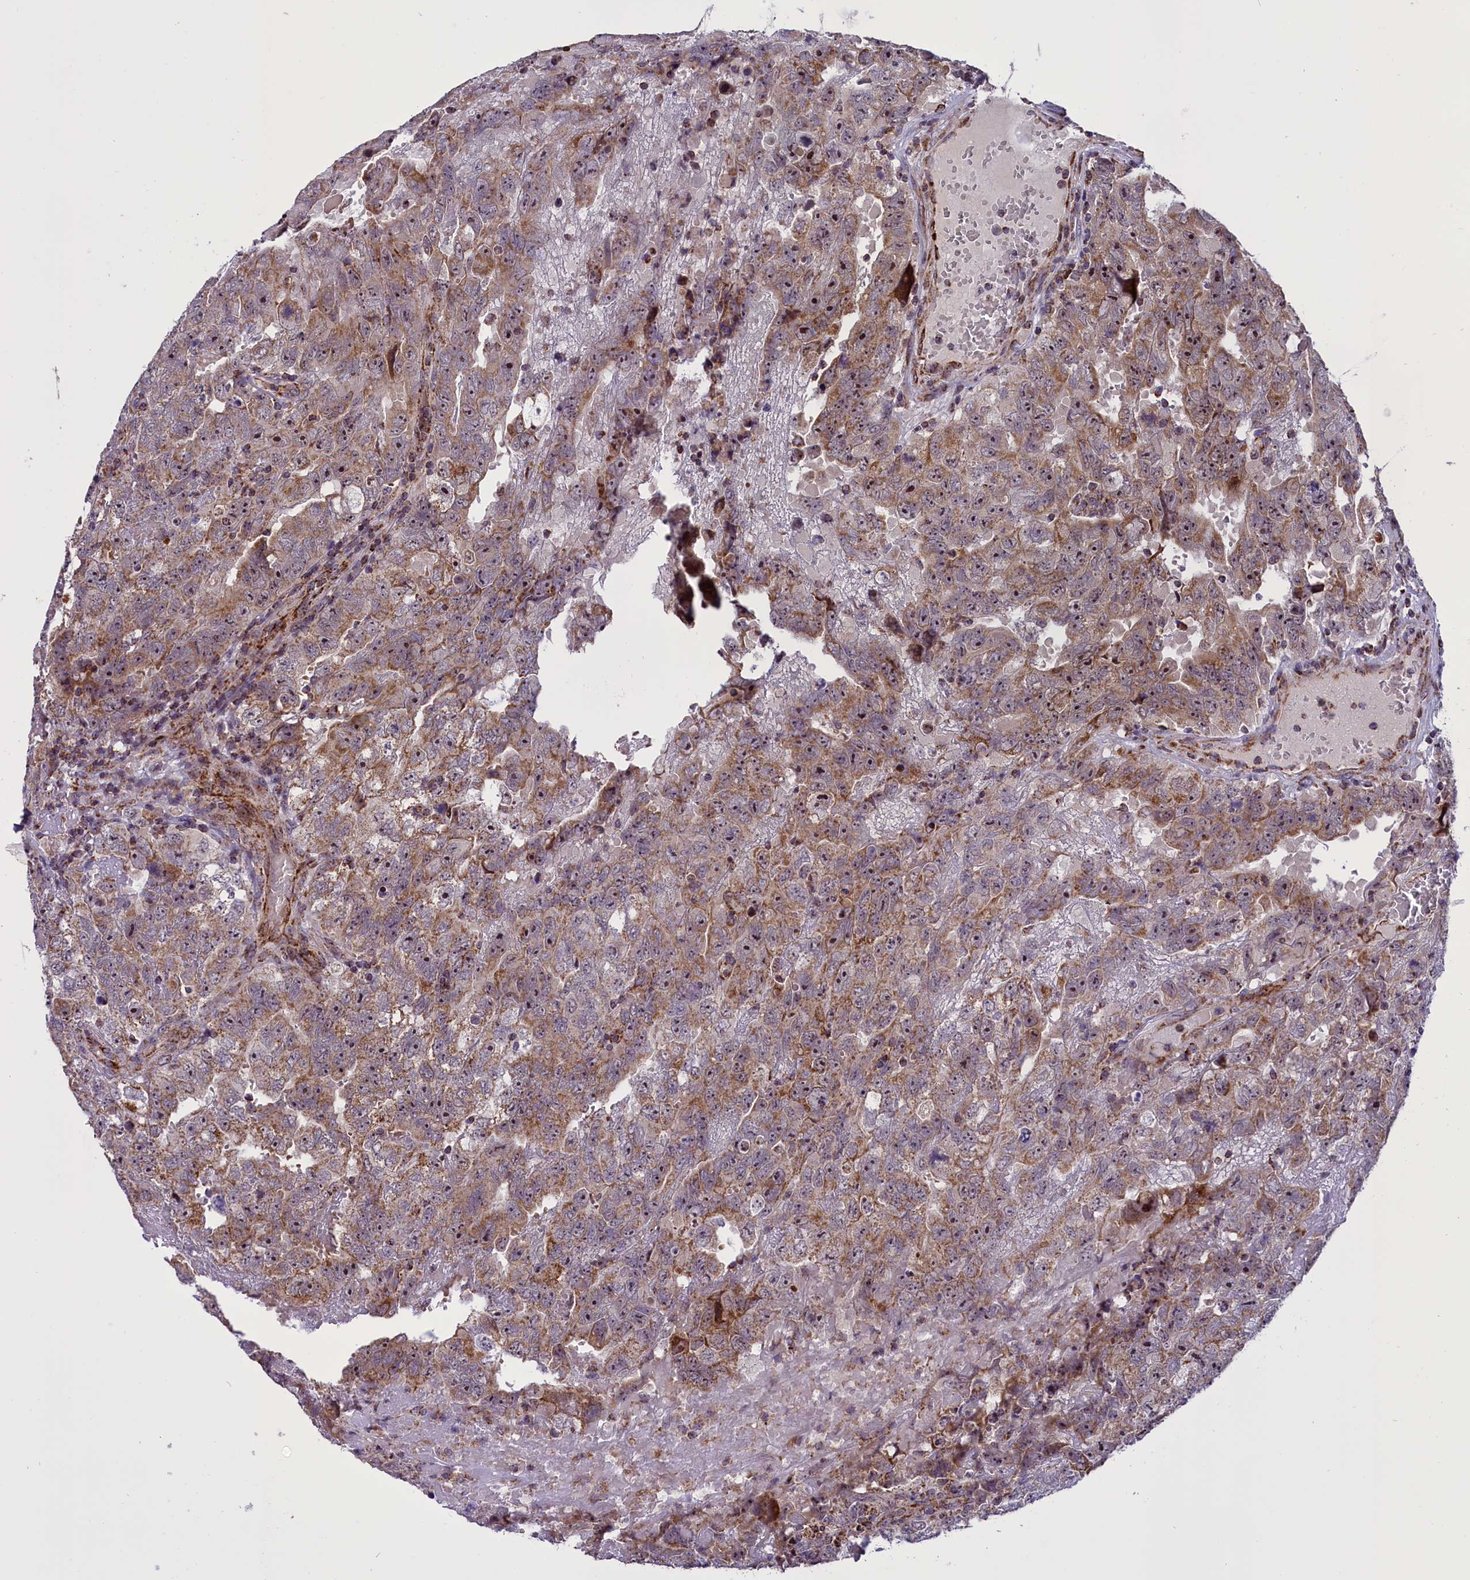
{"staining": {"intensity": "moderate", "quantity": "25%-75%", "location": "cytoplasmic/membranous,nuclear"}, "tissue": "testis cancer", "cell_type": "Tumor cells", "image_type": "cancer", "snomed": [{"axis": "morphology", "description": "Carcinoma, Embryonal, NOS"}, {"axis": "topography", "description": "Testis"}], "caption": "About 25%-75% of tumor cells in testis cancer show moderate cytoplasmic/membranous and nuclear protein staining as visualized by brown immunohistochemical staining.", "gene": "NDUFS5", "patient": {"sex": "male", "age": 45}}